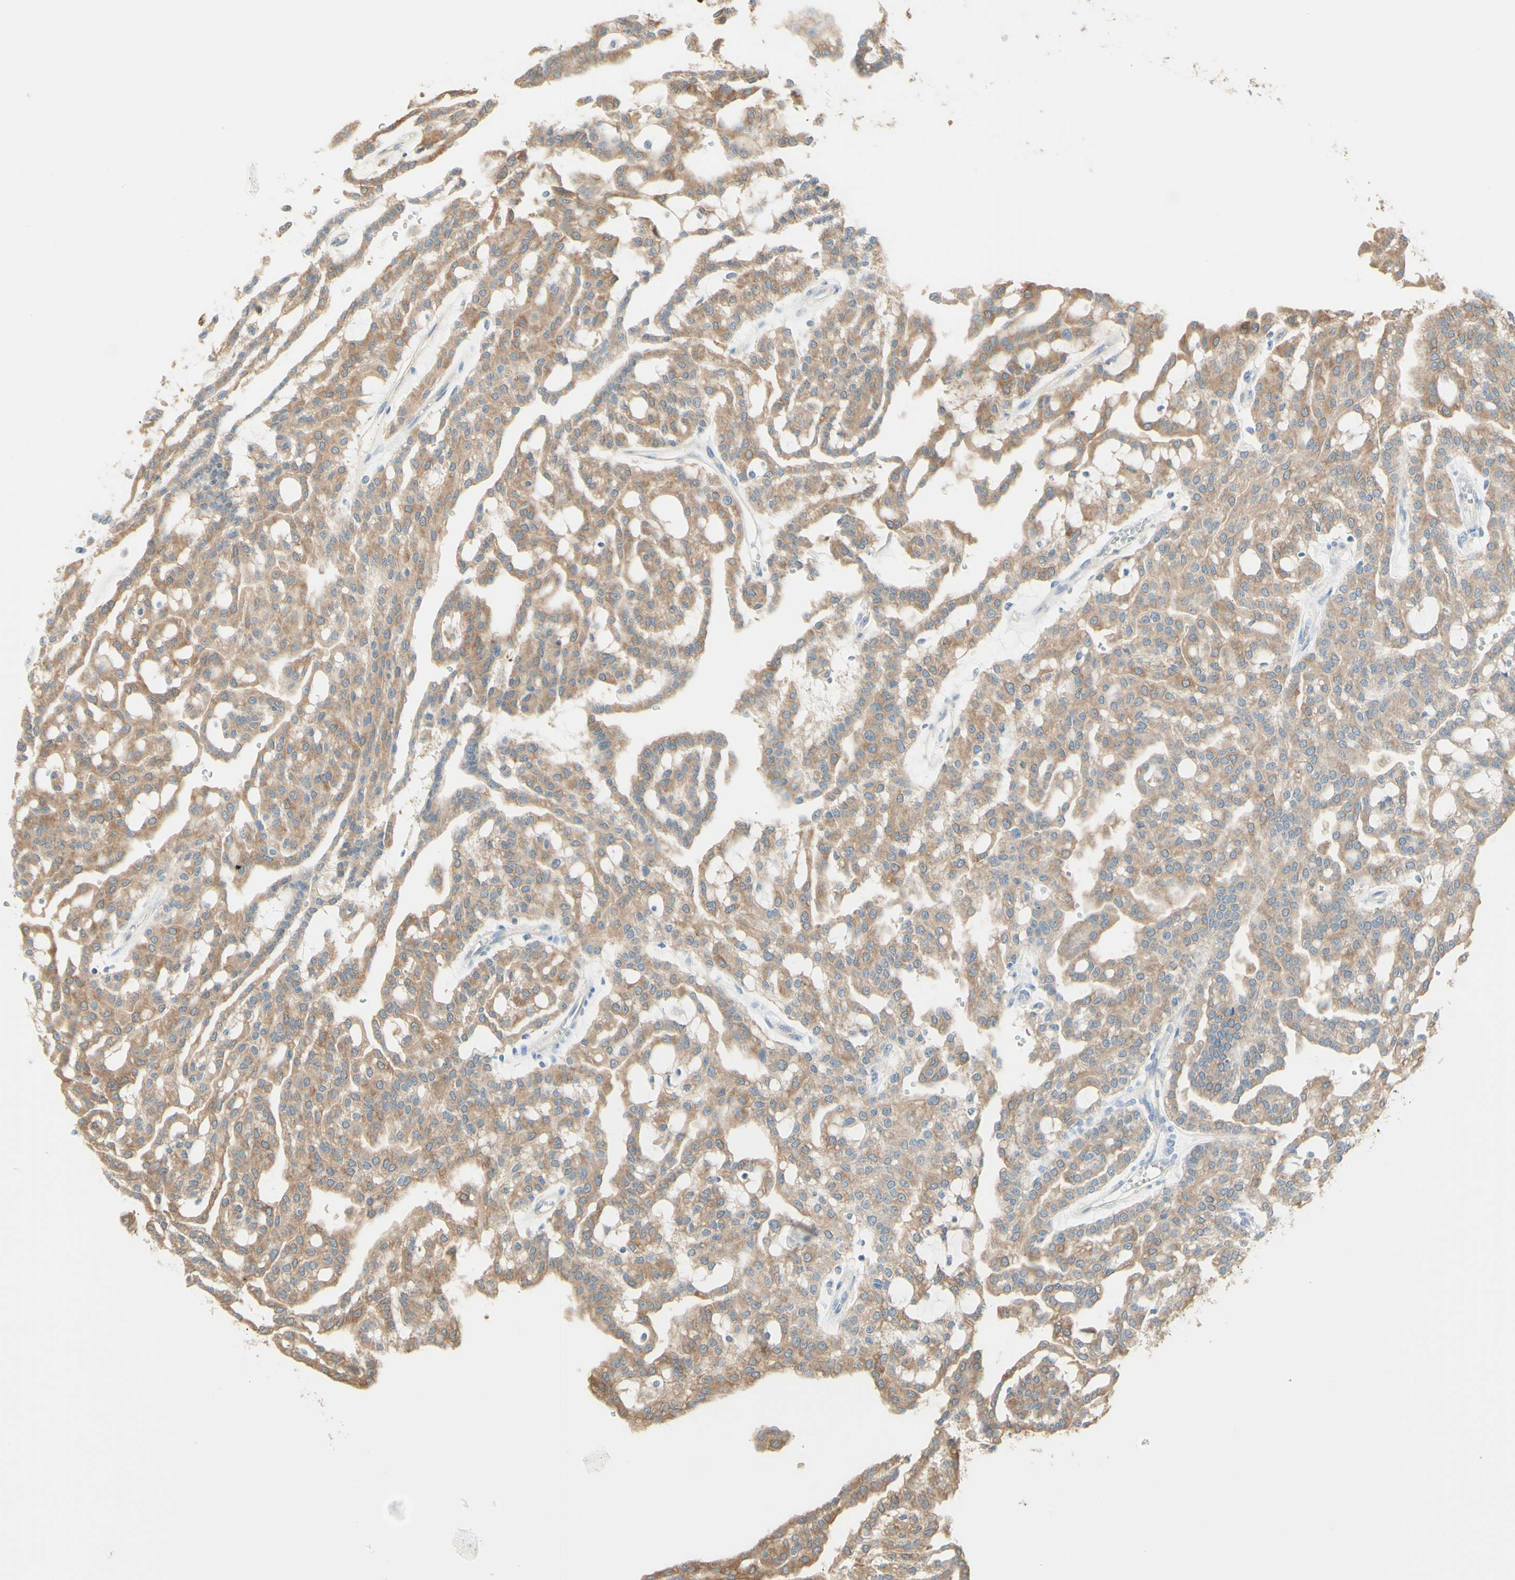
{"staining": {"intensity": "moderate", "quantity": ">75%", "location": "cytoplasmic/membranous"}, "tissue": "renal cancer", "cell_type": "Tumor cells", "image_type": "cancer", "snomed": [{"axis": "morphology", "description": "Adenocarcinoma, NOS"}, {"axis": "topography", "description": "Kidney"}], "caption": "Renal adenocarcinoma stained with immunohistochemistry (IHC) demonstrates moderate cytoplasmic/membranous expression in approximately >75% of tumor cells. The protein of interest is shown in brown color, while the nuclei are stained blue.", "gene": "MTM1", "patient": {"sex": "male", "age": 63}}